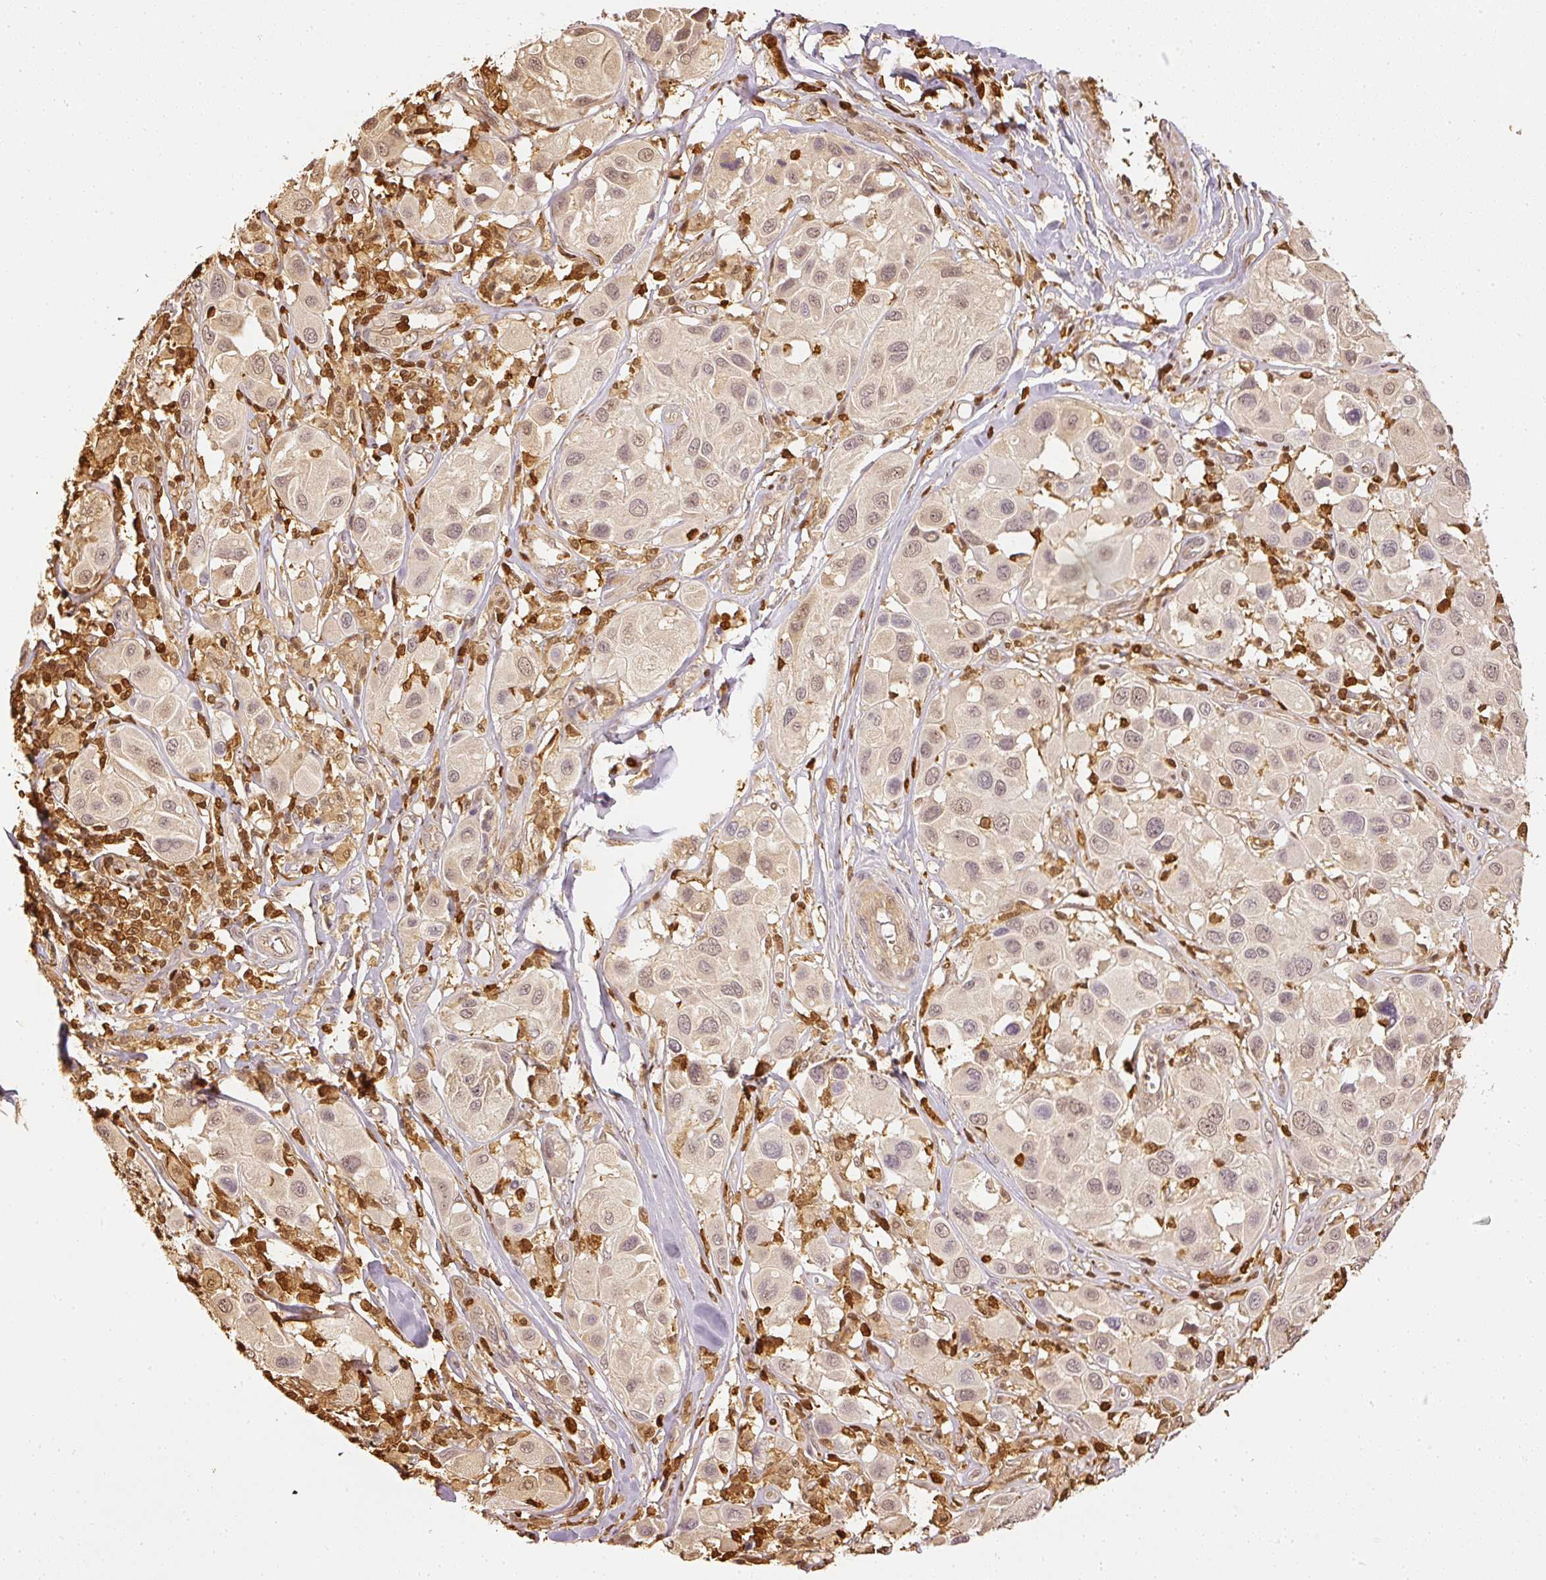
{"staining": {"intensity": "weak", "quantity": "25%-75%", "location": "nuclear"}, "tissue": "melanoma", "cell_type": "Tumor cells", "image_type": "cancer", "snomed": [{"axis": "morphology", "description": "Malignant melanoma, Metastatic site"}, {"axis": "topography", "description": "Skin"}], "caption": "DAB (3,3'-diaminobenzidine) immunohistochemical staining of human malignant melanoma (metastatic site) displays weak nuclear protein positivity in about 25%-75% of tumor cells.", "gene": "PFN1", "patient": {"sex": "male", "age": 41}}